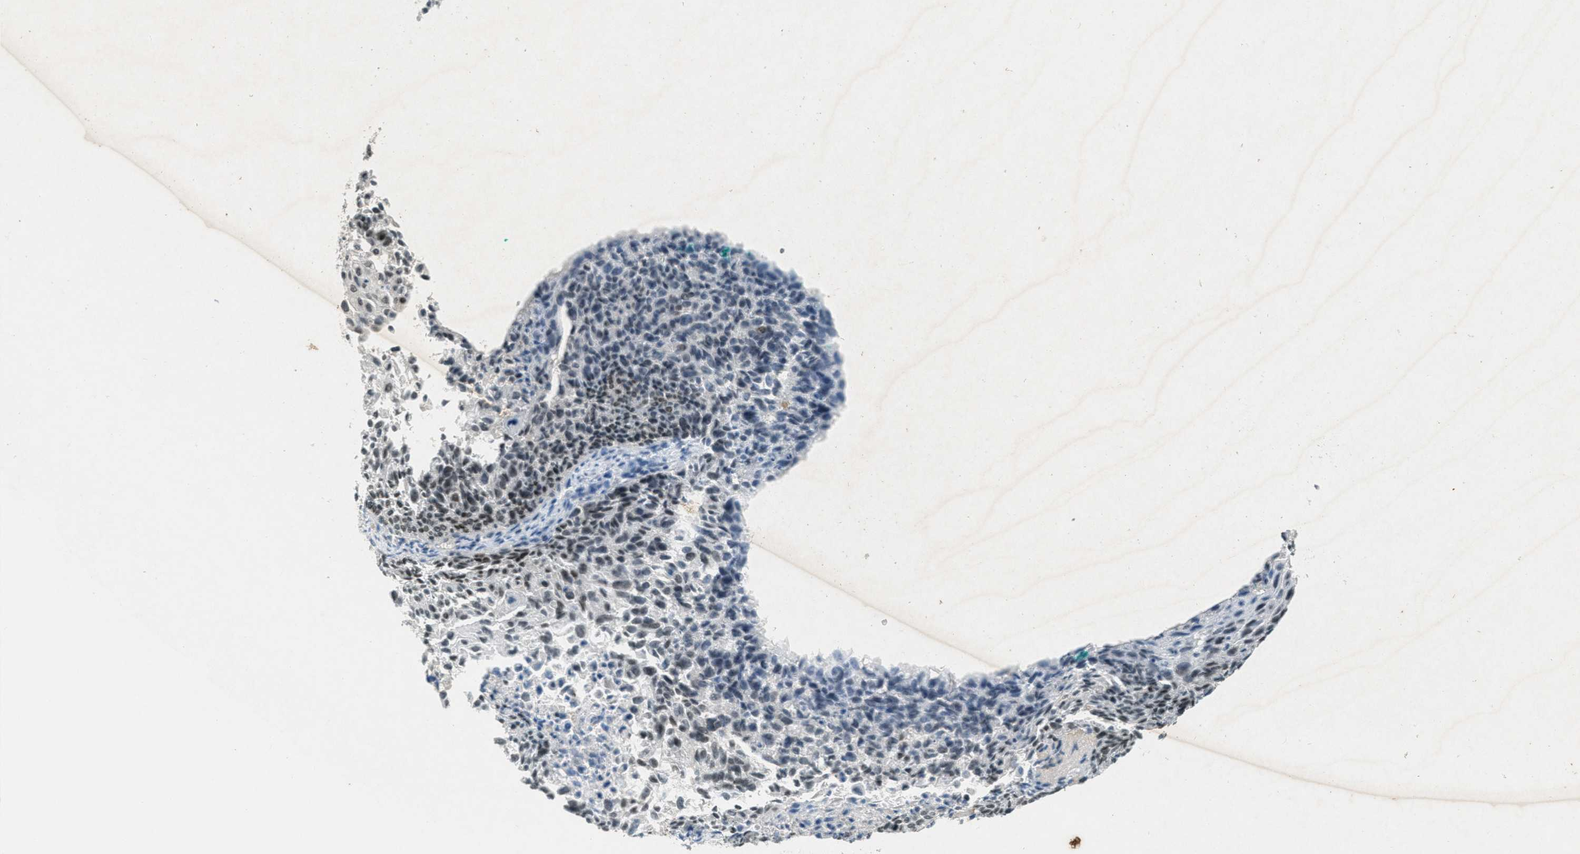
{"staining": {"intensity": "moderate", "quantity": "<25%", "location": "nuclear"}, "tissue": "cervical cancer", "cell_type": "Tumor cells", "image_type": "cancer", "snomed": [{"axis": "morphology", "description": "Squamous cell carcinoma, NOS"}, {"axis": "topography", "description": "Cervix"}], "caption": "This is an image of immunohistochemistry staining of cervical squamous cell carcinoma, which shows moderate staining in the nuclear of tumor cells.", "gene": "TCF20", "patient": {"sex": "female", "age": 55}}